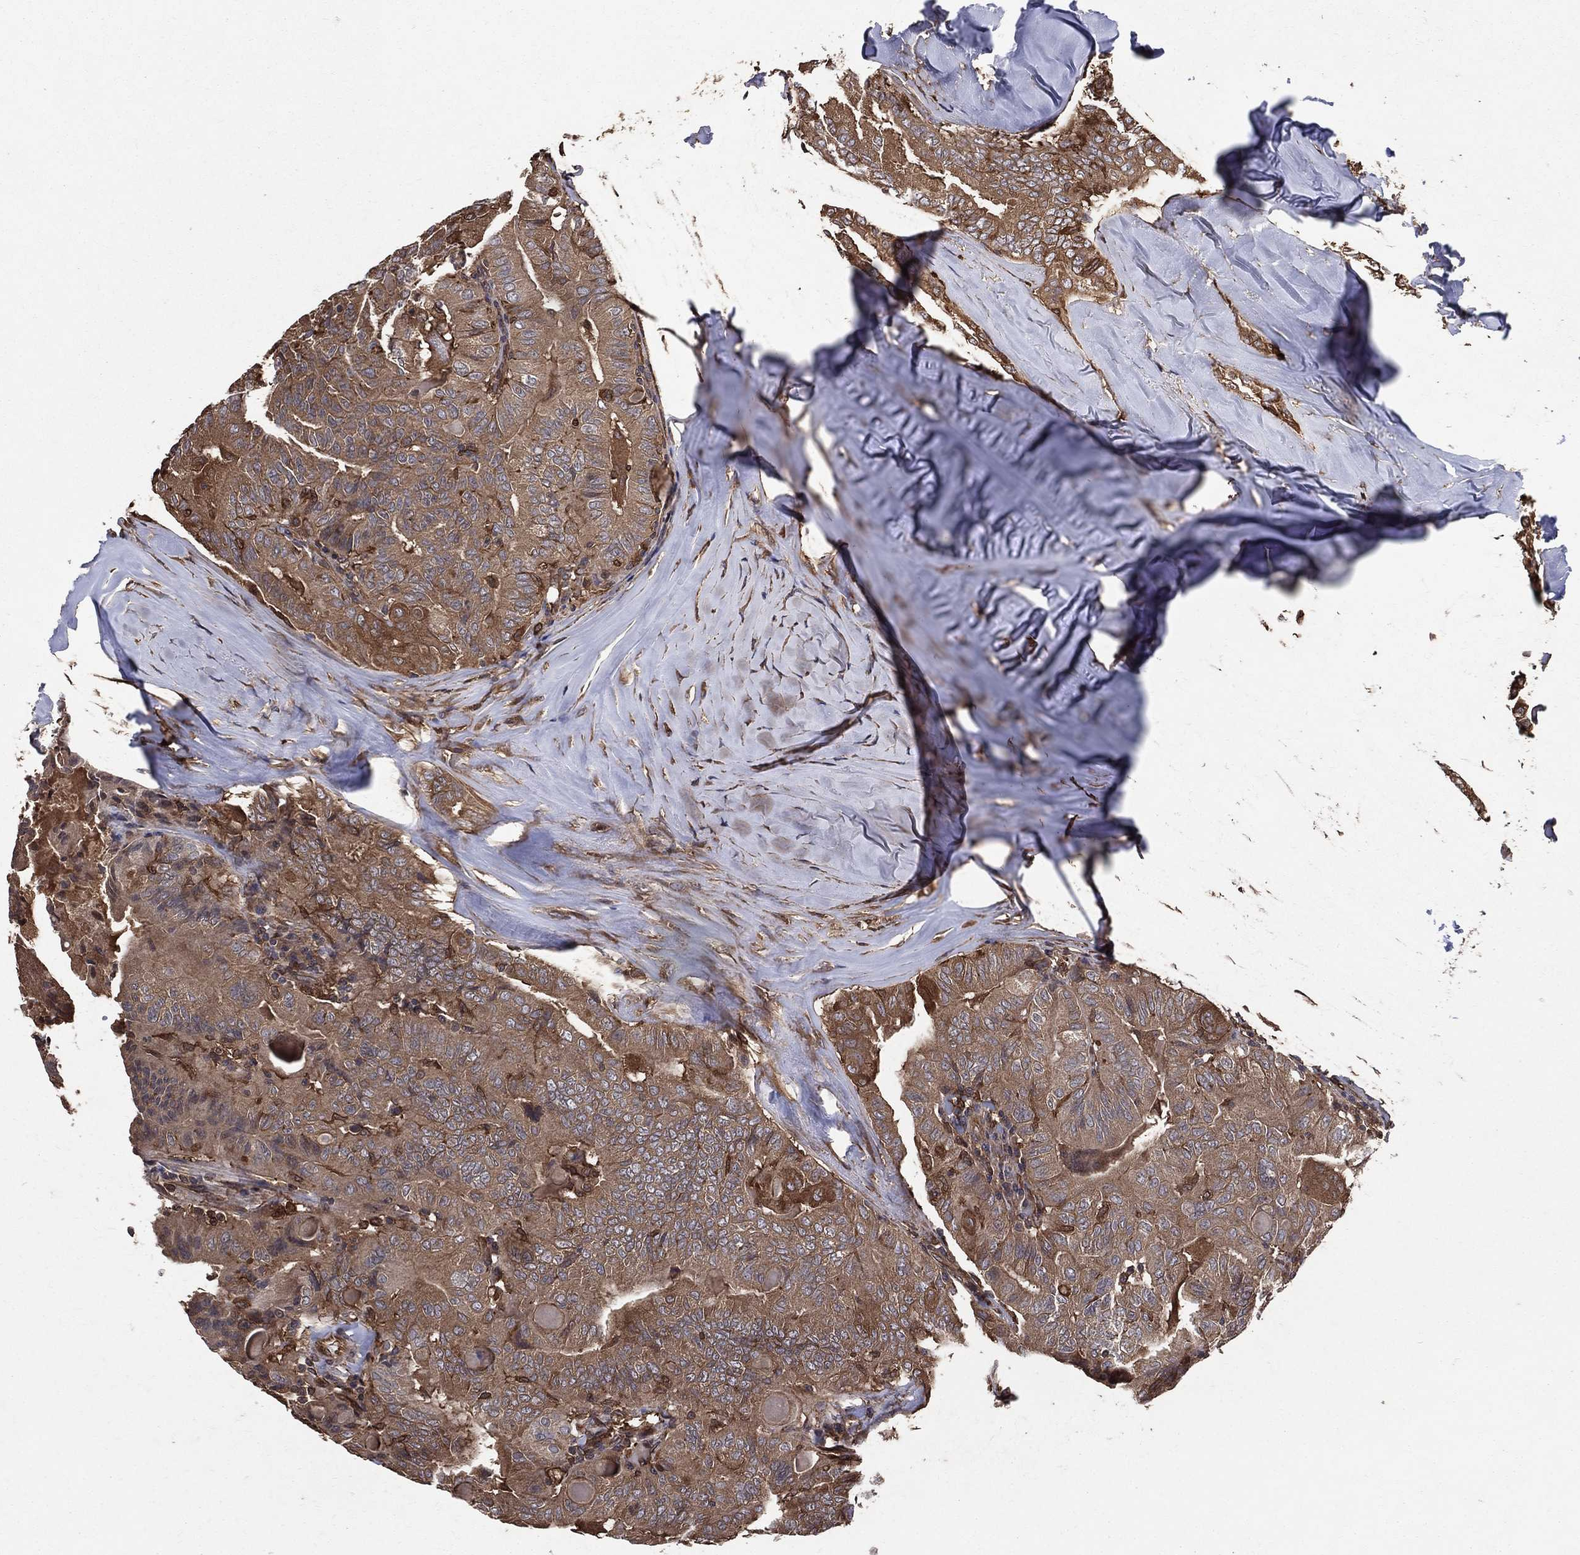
{"staining": {"intensity": "weak", "quantity": ">75%", "location": "cytoplasmic/membranous"}, "tissue": "thyroid cancer", "cell_type": "Tumor cells", "image_type": "cancer", "snomed": [{"axis": "morphology", "description": "Papillary adenocarcinoma, NOS"}, {"axis": "topography", "description": "Thyroid gland"}], "caption": "Tumor cells exhibit weak cytoplasmic/membranous expression in approximately >75% of cells in thyroid papillary adenocarcinoma.", "gene": "DPYSL2", "patient": {"sex": "female", "age": 68}}